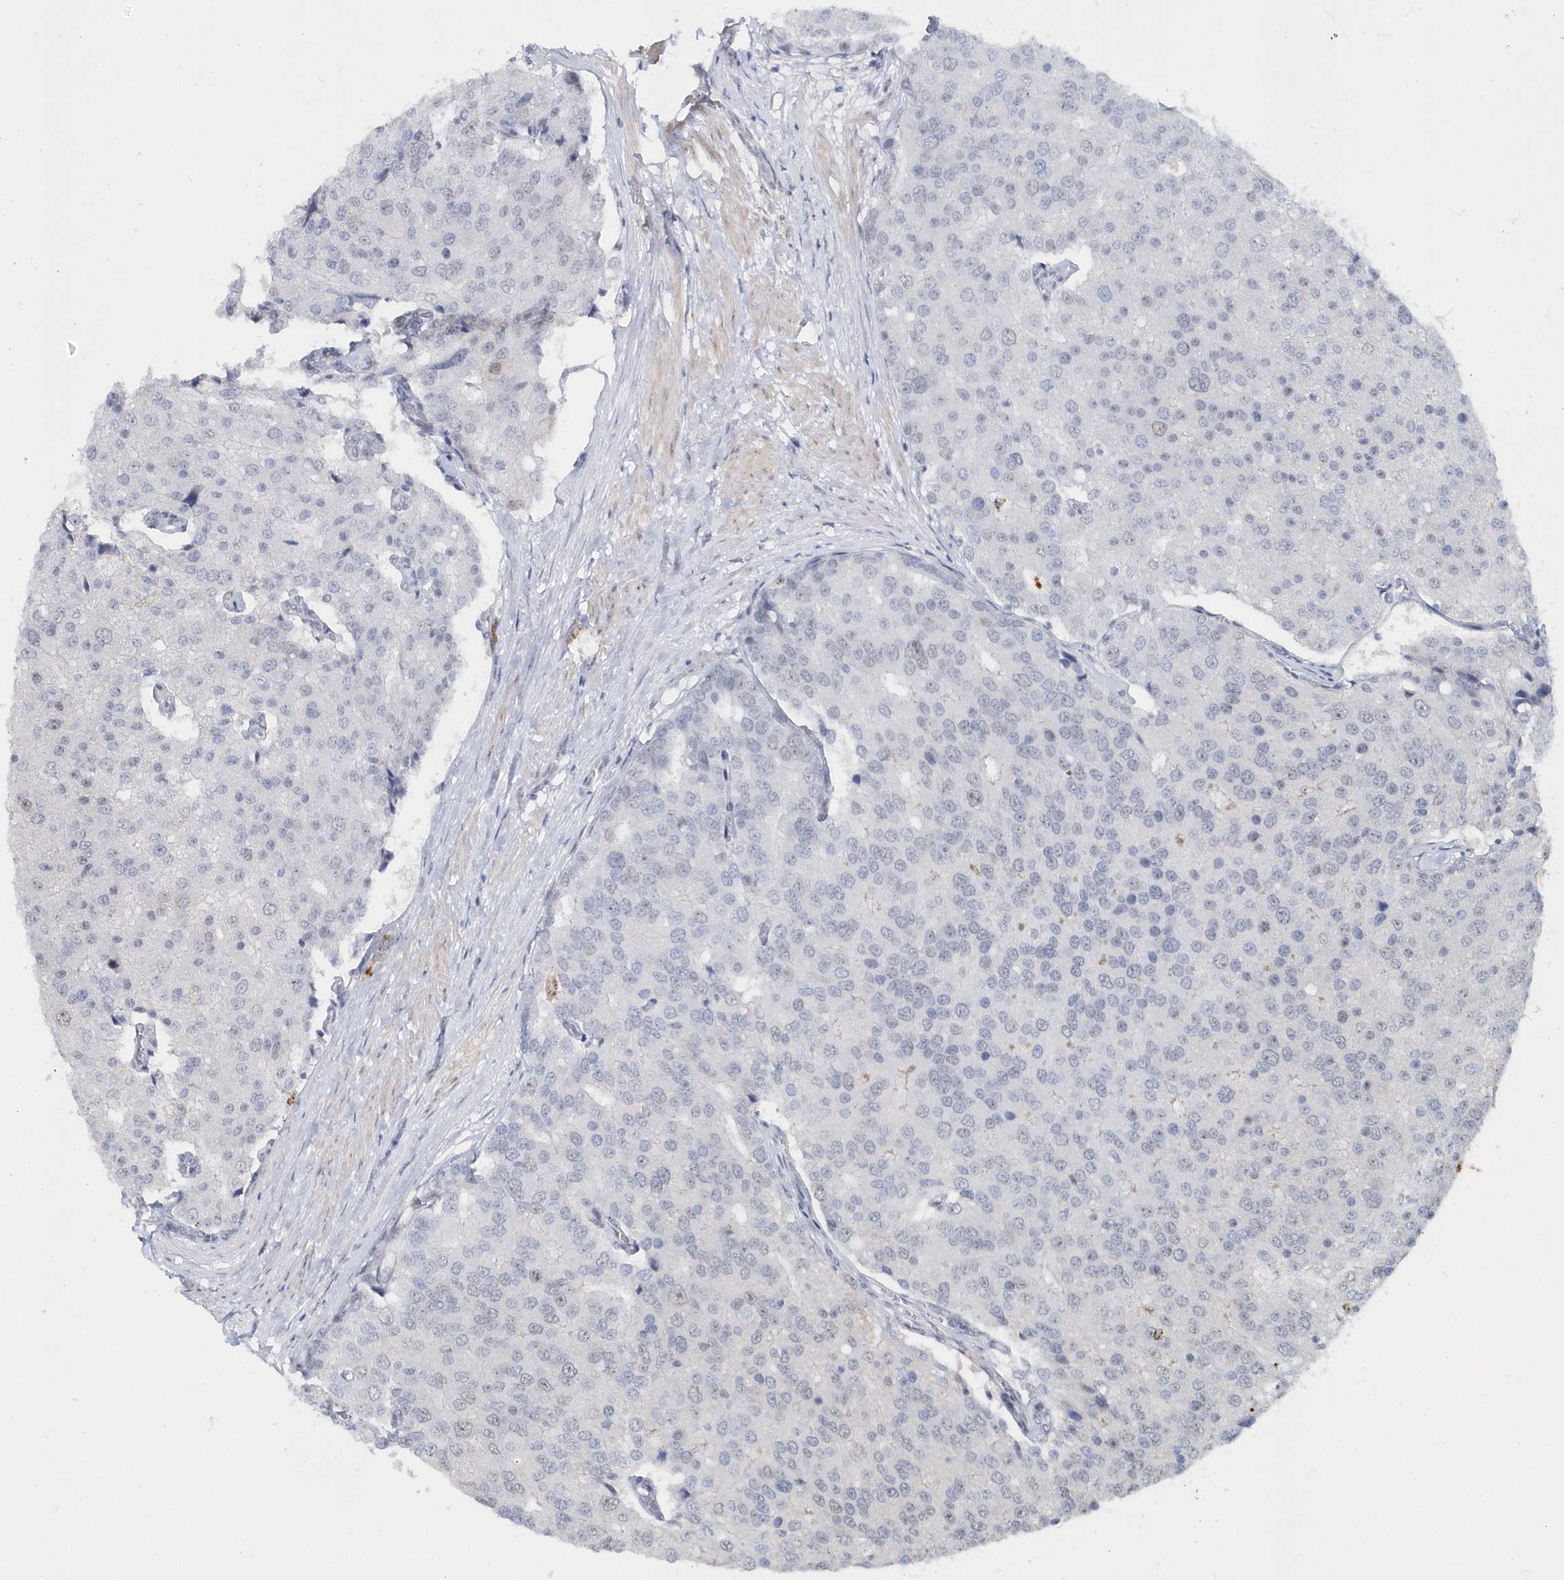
{"staining": {"intensity": "negative", "quantity": "none", "location": "none"}, "tissue": "prostate cancer", "cell_type": "Tumor cells", "image_type": "cancer", "snomed": [{"axis": "morphology", "description": "Adenocarcinoma, High grade"}, {"axis": "topography", "description": "Prostate"}], "caption": "Tumor cells show no significant protein expression in prostate adenocarcinoma (high-grade).", "gene": "ASCL4", "patient": {"sex": "male", "age": 50}}